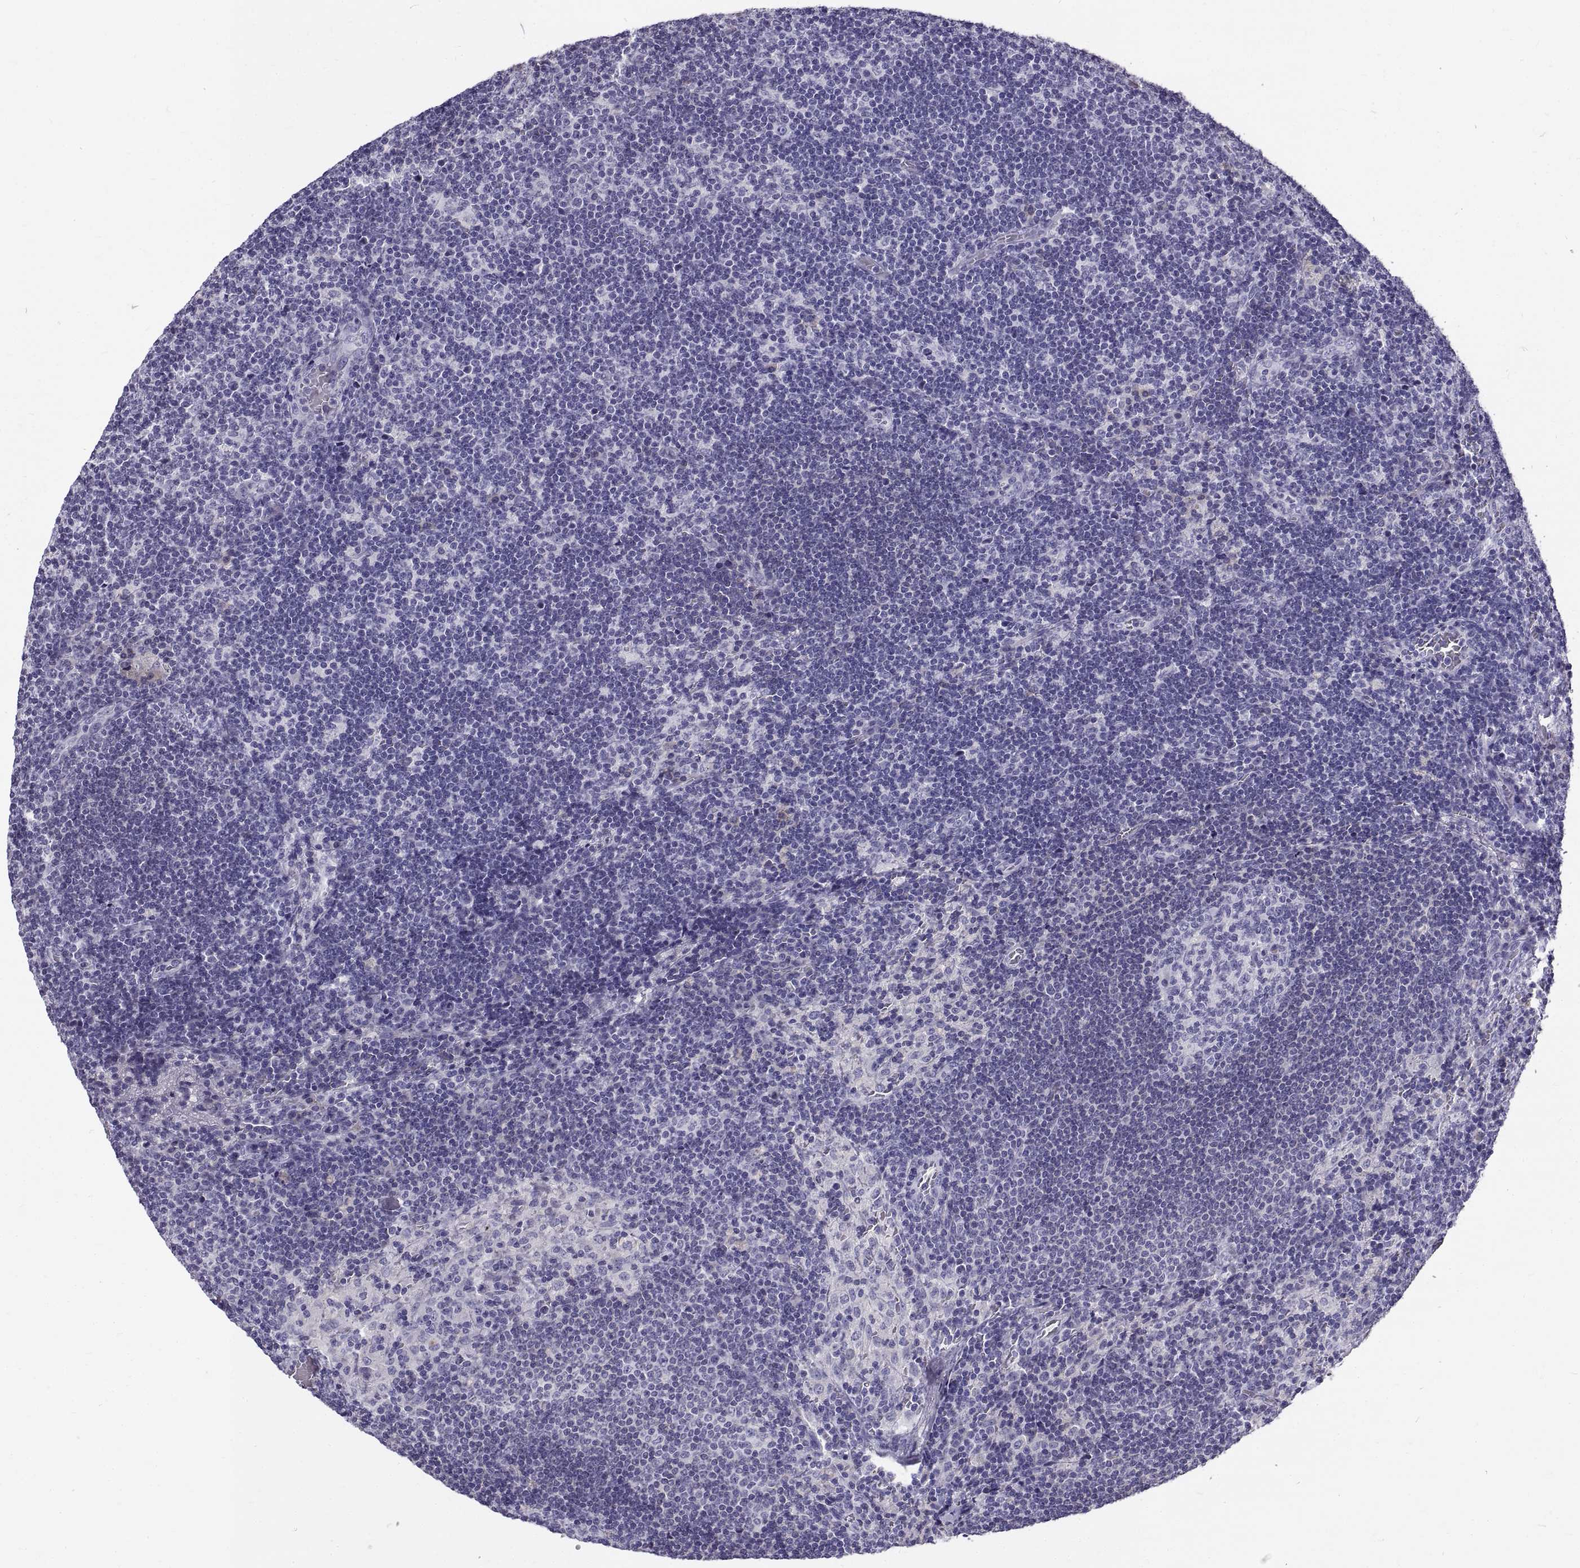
{"staining": {"intensity": "negative", "quantity": "none", "location": "none"}, "tissue": "lymph node", "cell_type": "Germinal center cells", "image_type": "normal", "snomed": [{"axis": "morphology", "description": "Normal tissue, NOS"}, {"axis": "topography", "description": "Lymph node"}], "caption": "Immunohistochemistry (IHC) of unremarkable lymph node shows no positivity in germinal center cells. (DAB (3,3'-diaminobenzidine) IHC visualized using brightfield microscopy, high magnification).", "gene": "GNG12", "patient": {"sex": "male", "age": 63}}